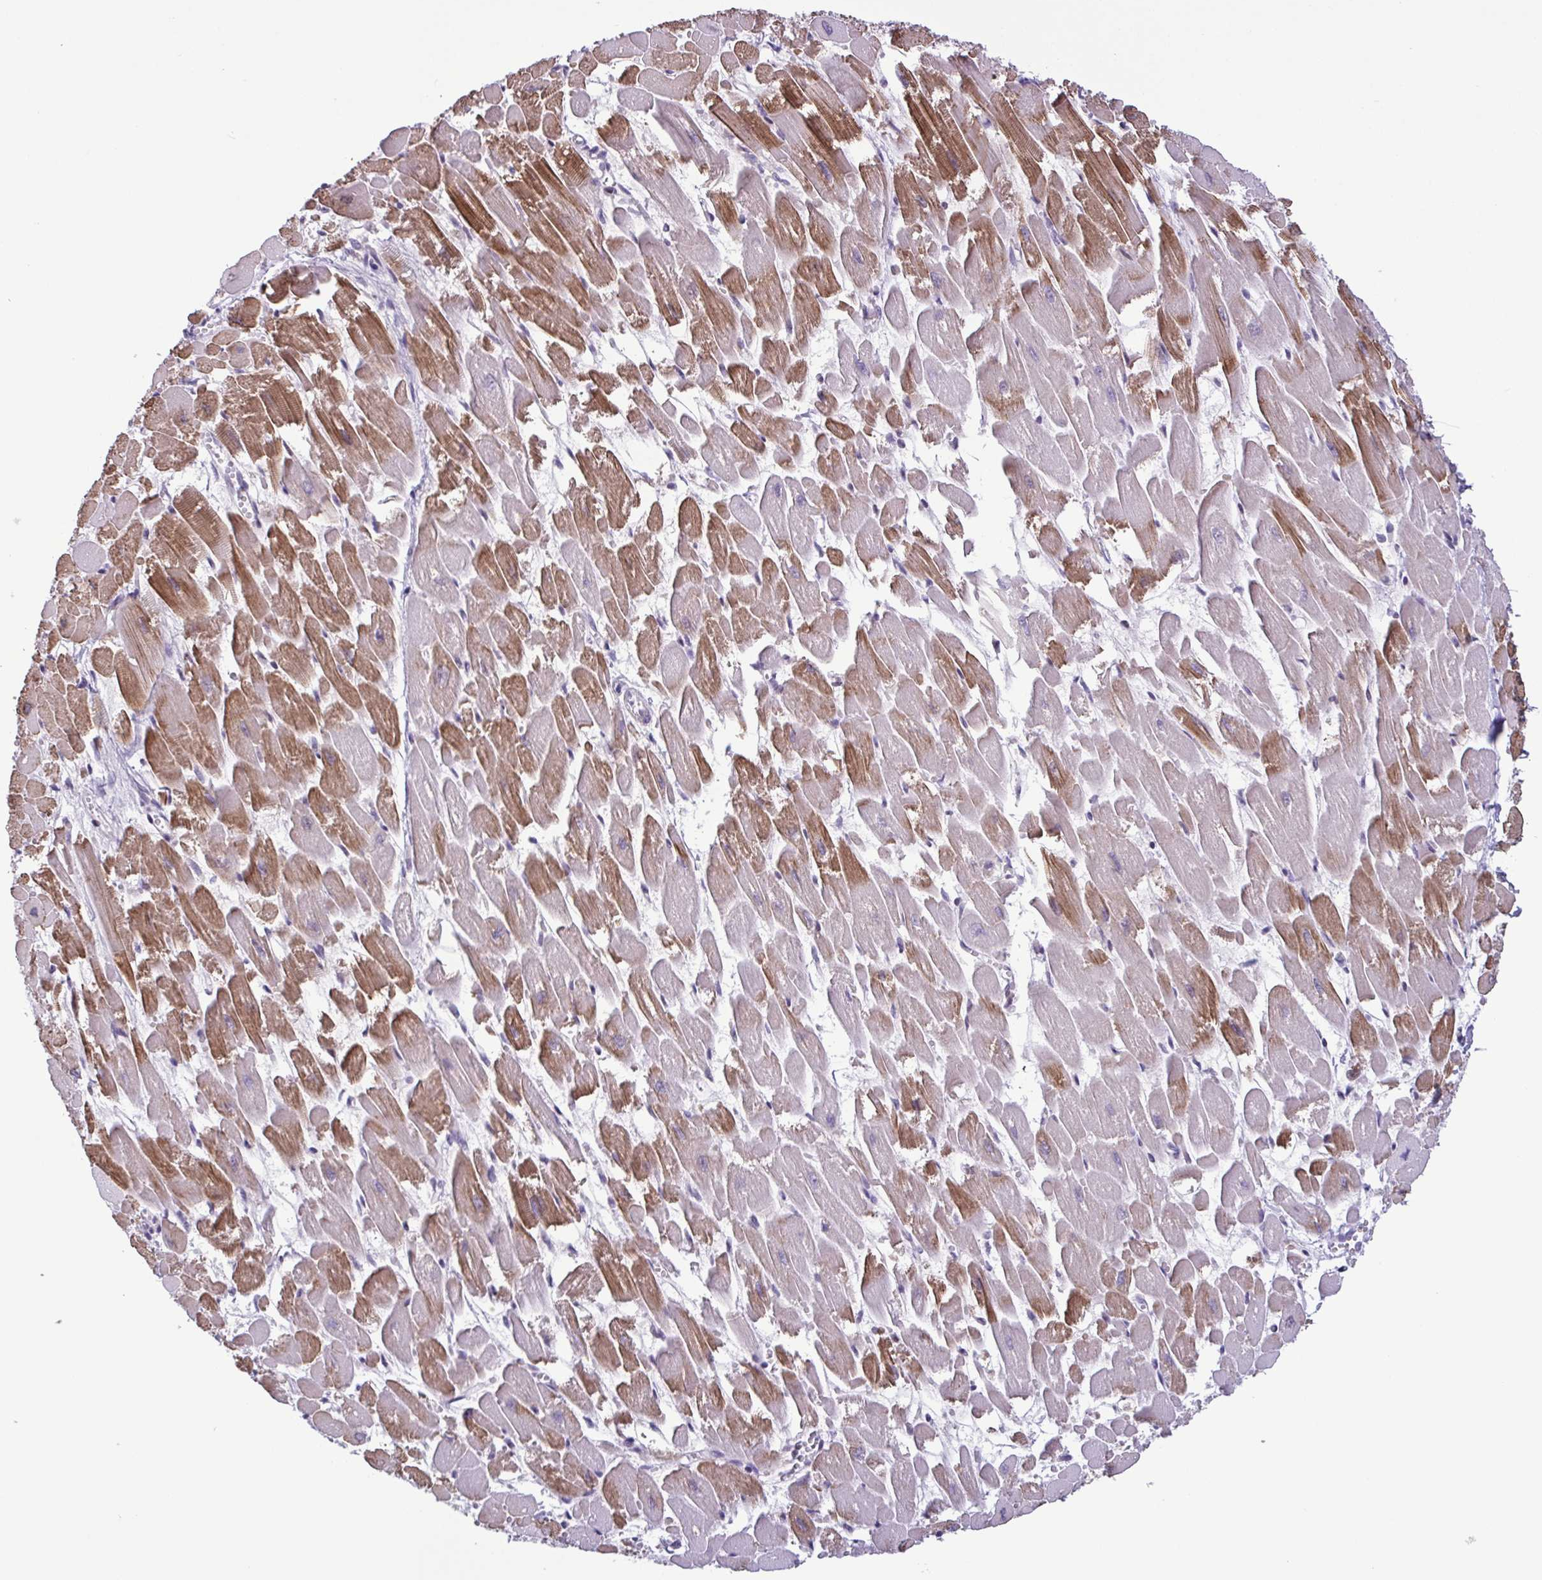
{"staining": {"intensity": "moderate", "quantity": "25%-75%", "location": "cytoplasmic/membranous"}, "tissue": "heart muscle", "cell_type": "Cardiomyocytes", "image_type": "normal", "snomed": [{"axis": "morphology", "description": "Normal tissue, NOS"}, {"axis": "topography", "description": "Heart"}], "caption": "Heart muscle stained with immunohistochemistry (IHC) shows moderate cytoplasmic/membranous staining in approximately 25%-75% of cardiomyocytes.", "gene": "IRF1", "patient": {"sex": "female", "age": 52}}